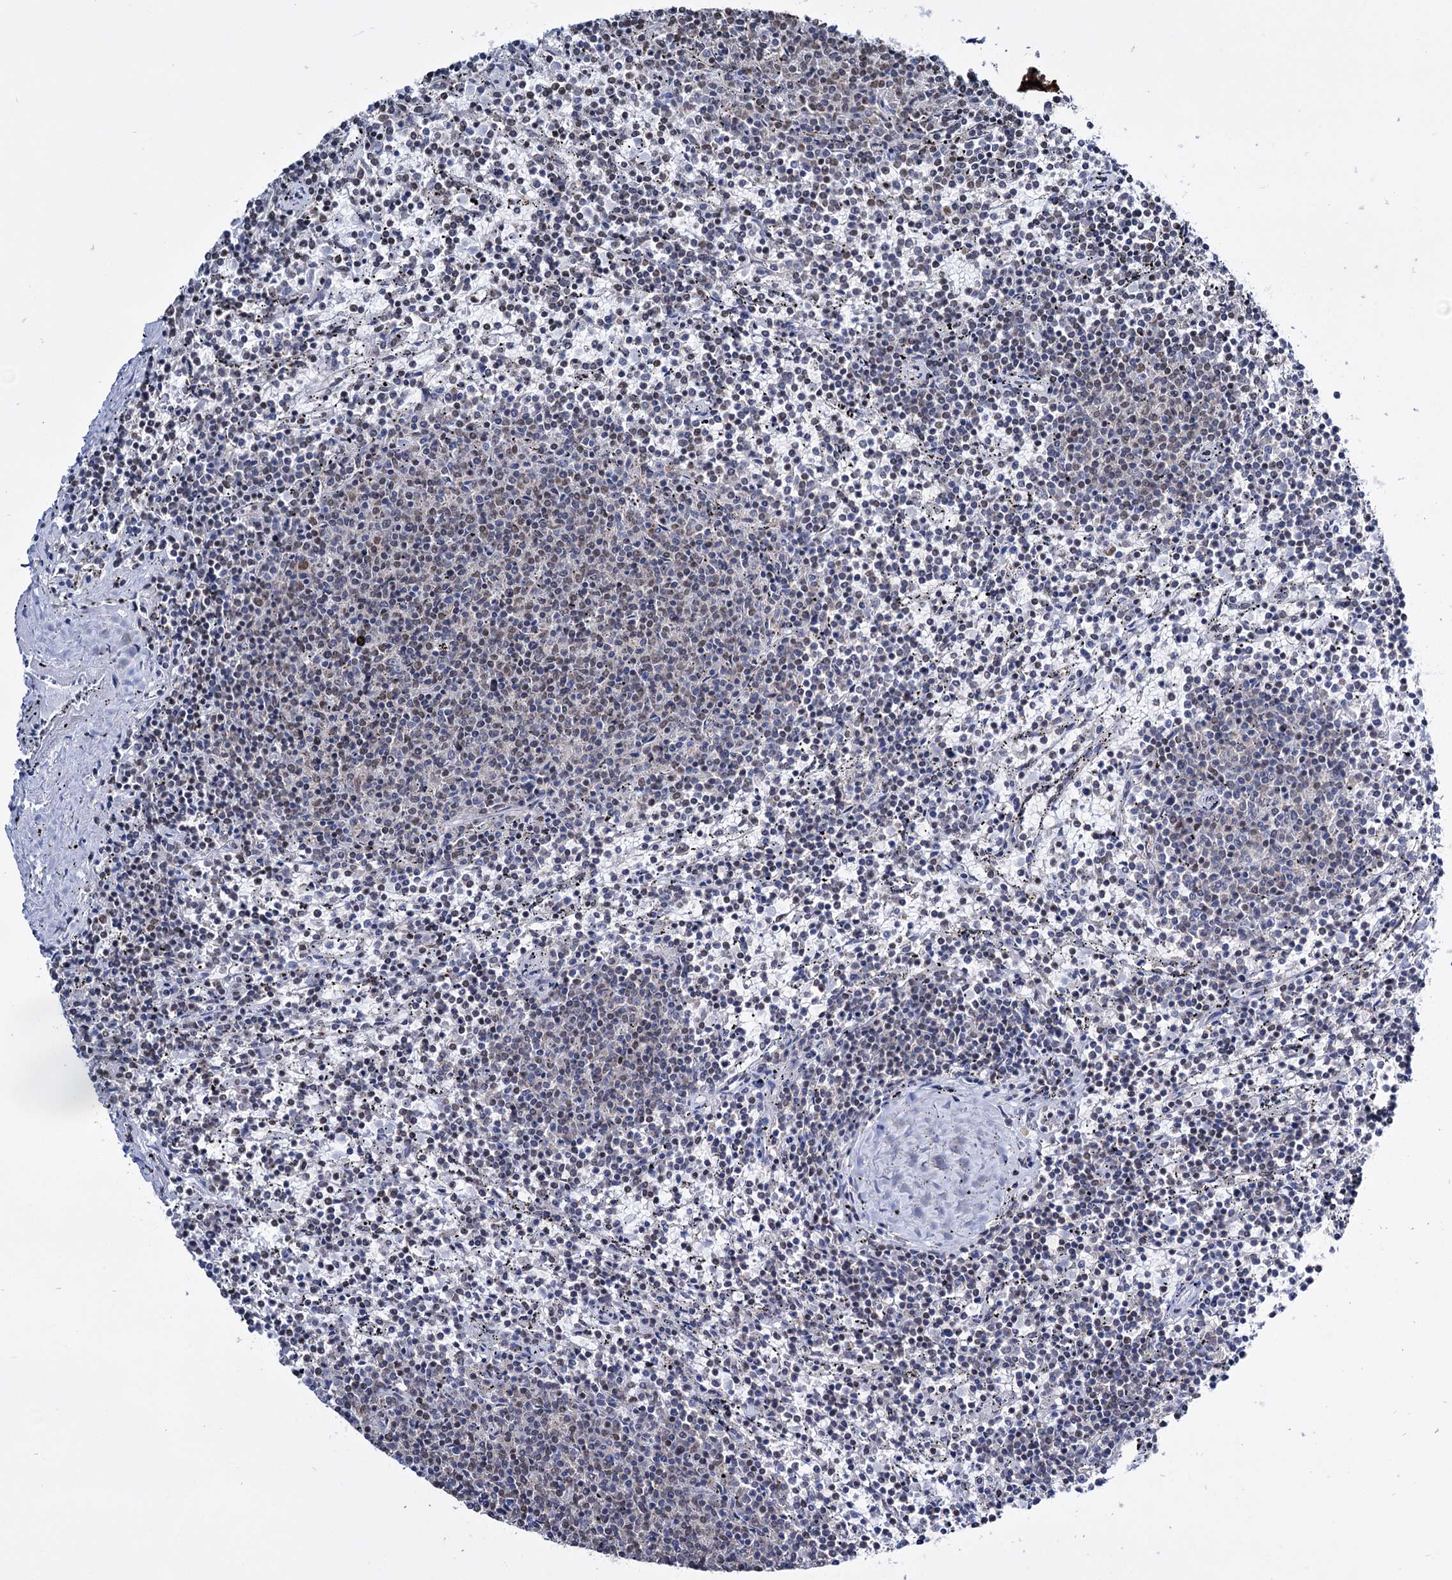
{"staining": {"intensity": "weak", "quantity": "<25%", "location": "nuclear"}, "tissue": "lymphoma", "cell_type": "Tumor cells", "image_type": "cancer", "snomed": [{"axis": "morphology", "description": "Malignant lymphoma, non-Hodgkin's type, Low grade"}, {"axis": "topography", "description": "Spleen"}], "caption": "There is no significant staining in tumor cells of low-grade malignant lymphoma, non-Hodgkin's type.", "gene": "ABHD10", "patient": {"sex": "female", "age": 50}}